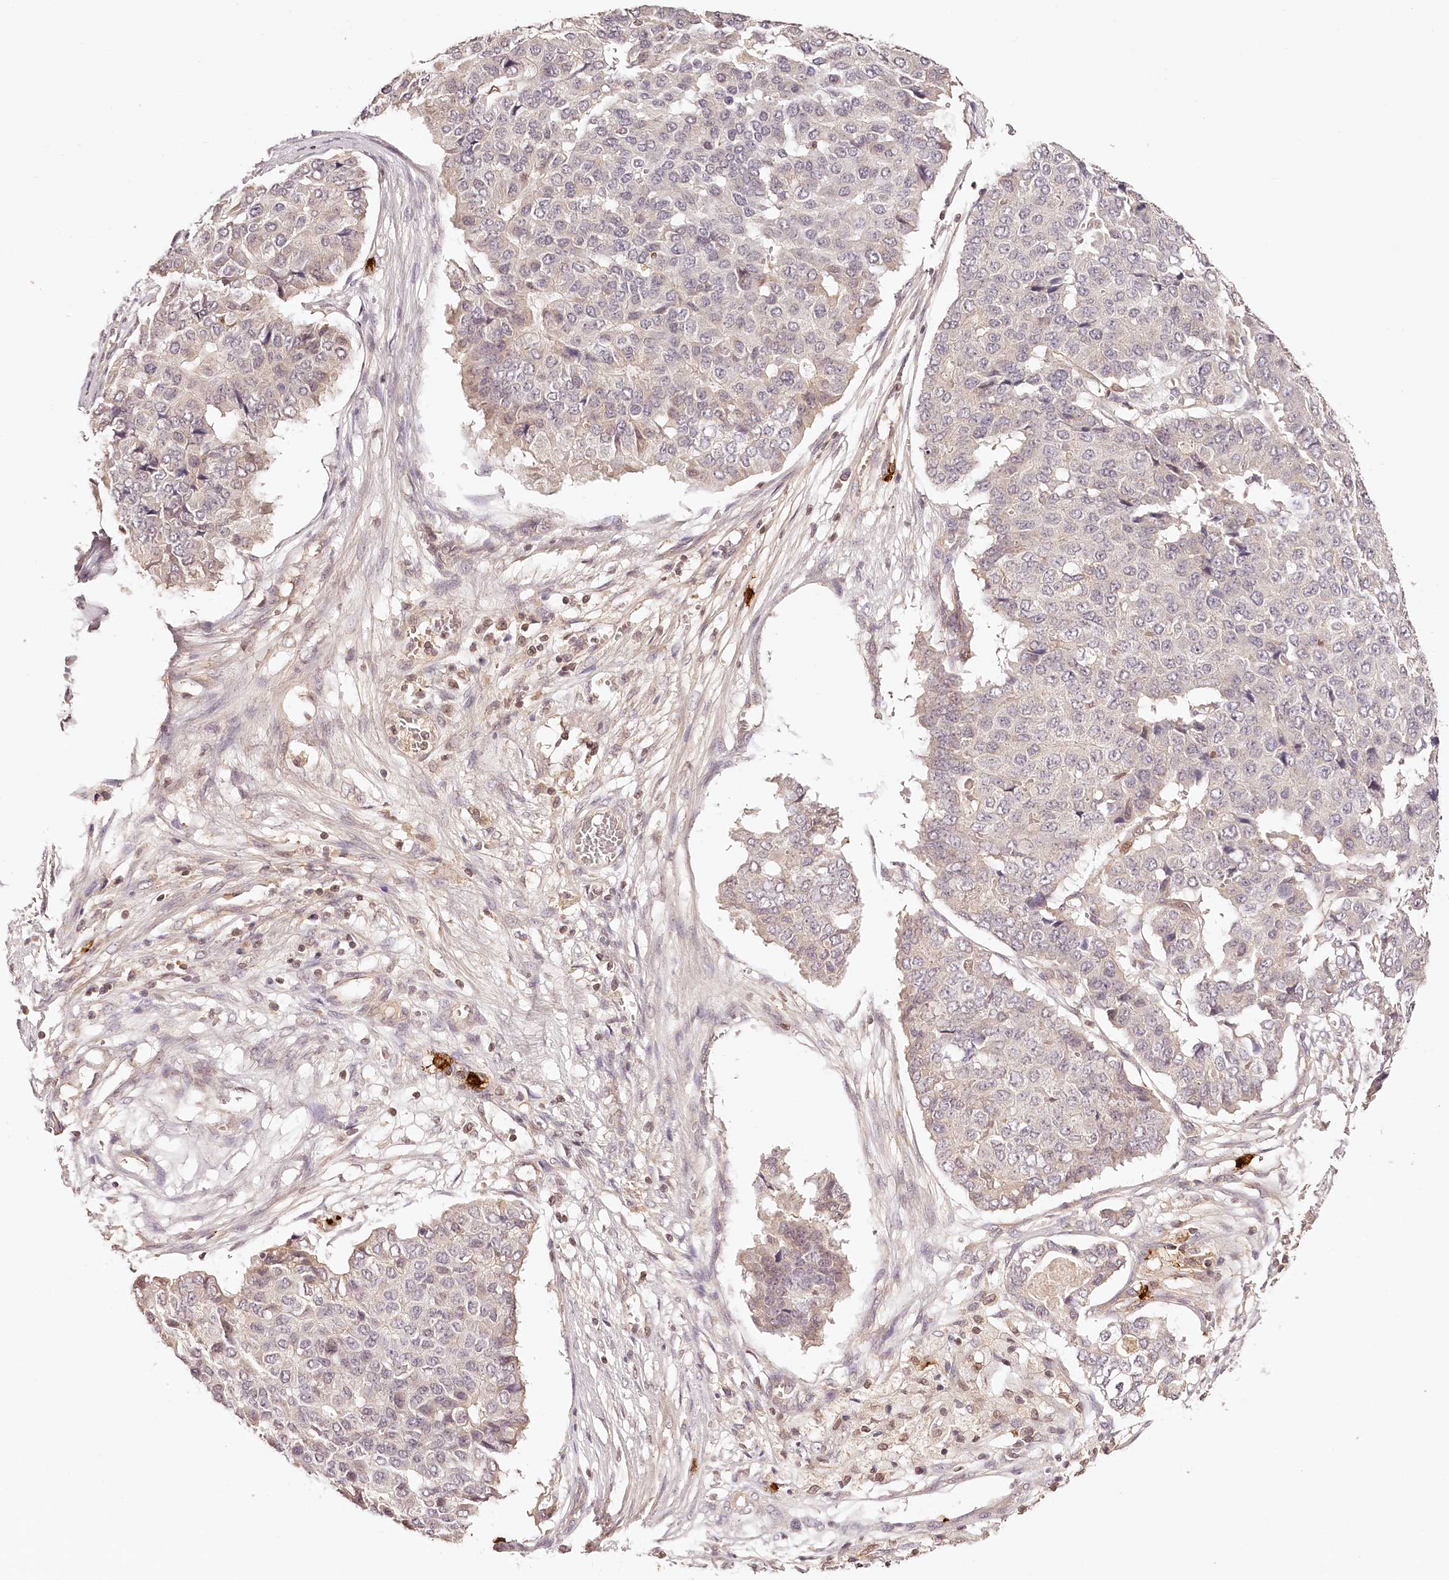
{"staining": {"intensity": "negative", "quantity": "none", "location": "none"}, "tissue": "pancreatic cancer", "cell_type": "Tumor cells", "image_type": "cancer", "snomed": [{"axis": "morphology", "description": "Adenocarcinoma, NOS"}, {"axis": "topography", "description": "Pancreas"}], "caption": "Photomicrograph shows no protein expression in tumor cells of pancreatic cancer (adenocarcinoma) tissue.", "gene": "SYNGR1", "patient": {"sex": "male", "age": 50}}